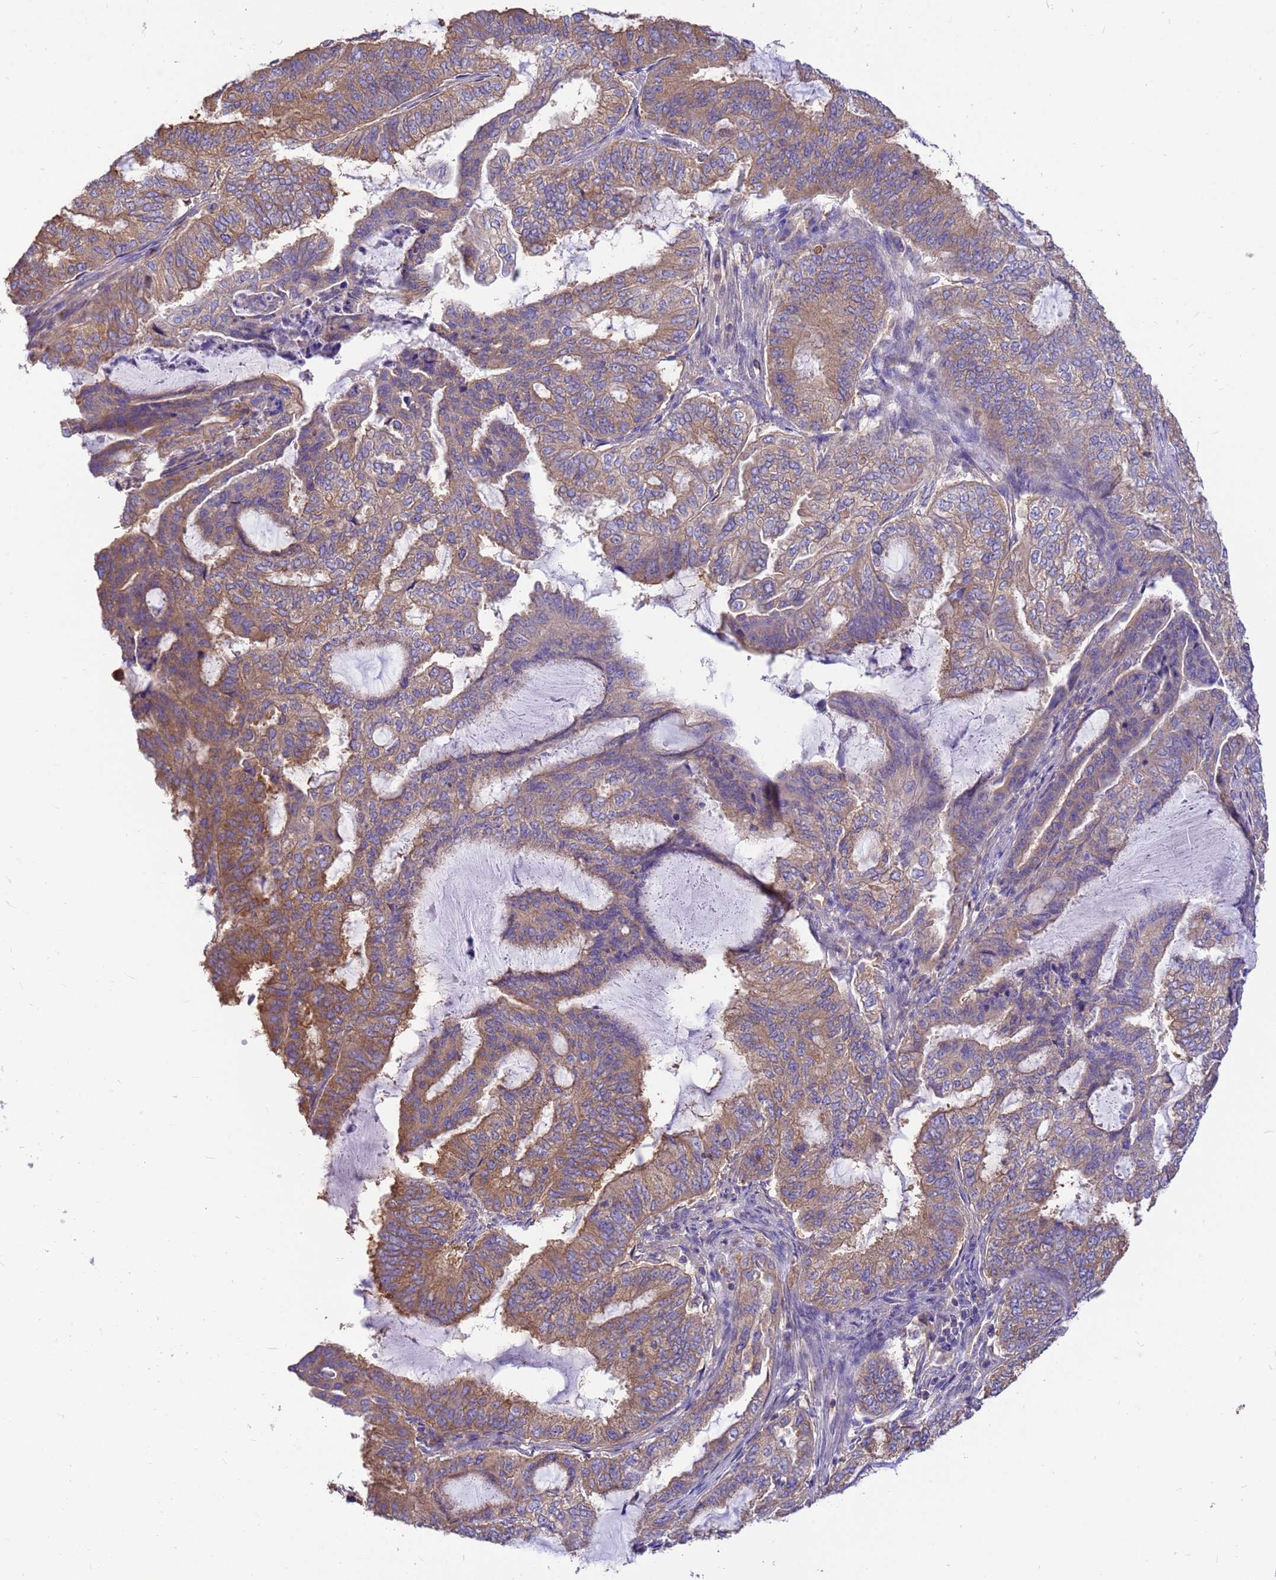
{"staining": {"intensity": "moderate", "quantity": "25%-75%", "location": "cytoplasmic/membranous"}, "tissue": "endometrial cancer", "cell_type": "Tumor cells", "image_type": "cancer", "snomed": [{"axis": "morphology", "description": "Adenocarcinoma, NOS"}, {"axis": "topography", "description": "Endometrium"}], "caption": "DAB (3,3'-diaminobenzidine) immunohistochemical staining of endometrial adenocarcinoma shows moderate cytoplasmic/membranous protein positivity in about 25%-75% of tumor cells.", "gene": "TUBB1", "patient": {"sex": "female", "age": 51}}